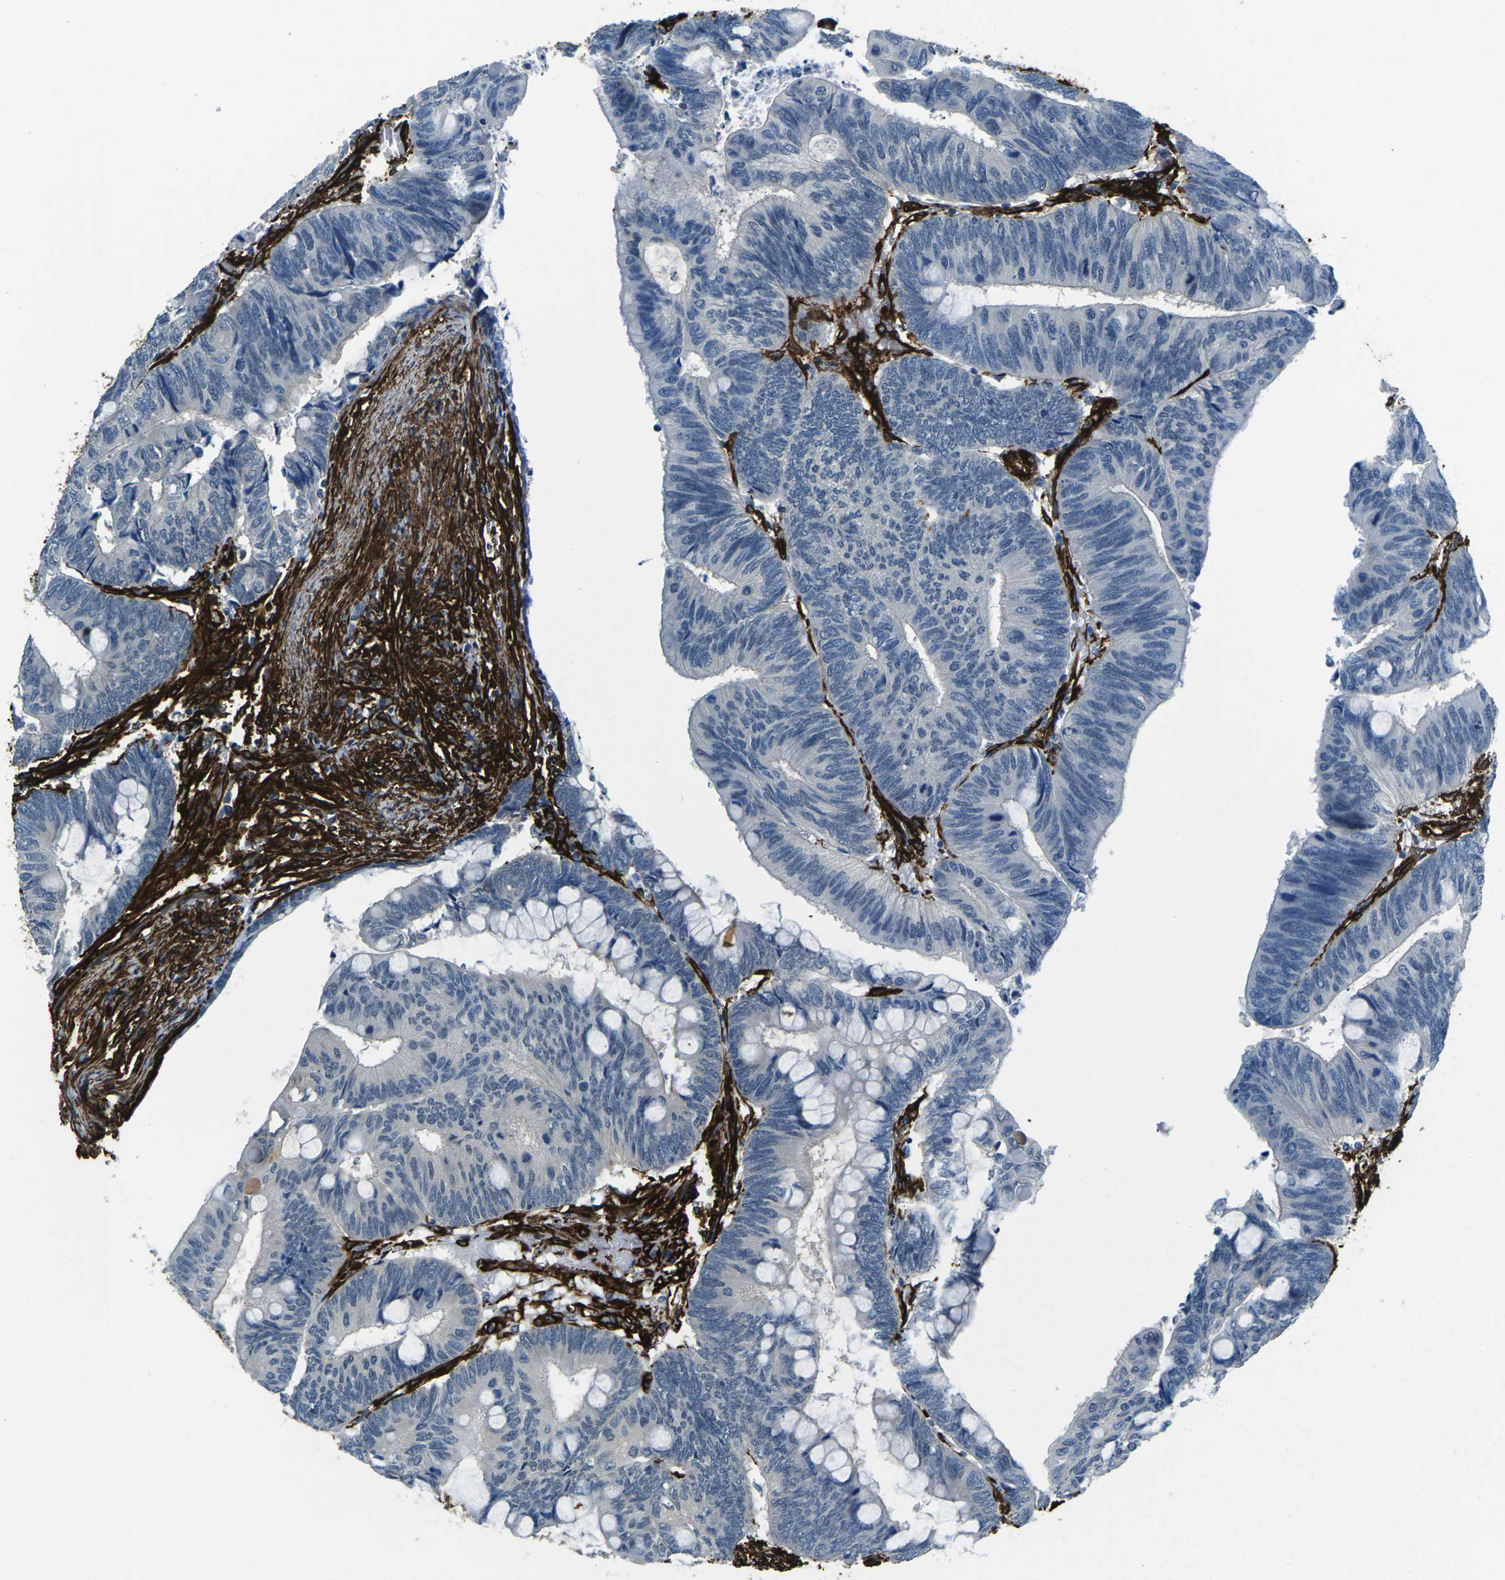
{"staining": {"intensity": "negative", "quantity": "none", "location": "none"}, "tissue": "colorectal cancer", "cell_type": "Tumor cells", "image_type": "cancer", "snomed": [{"axis": "morphology", "description": "Normal tissue, NOS"}, {"axis": "morphology", "description": "Adenocarcinoma, NOS"}, {"axis": "topography", "description": "Rectum"}, {"axis": "topography", "description": "Peripheral nerve tissue"}], "caption": "IHC micrograph of neoplastic tissue: human colorectal cancer (adenocarcinoma) stained with DAB (3,3'-diaminobenzidine) demonstrates no significant protein staining in tumor cells.", "gene": "GRAMD1C", "patient": {"sex": "male", "age": 92}}